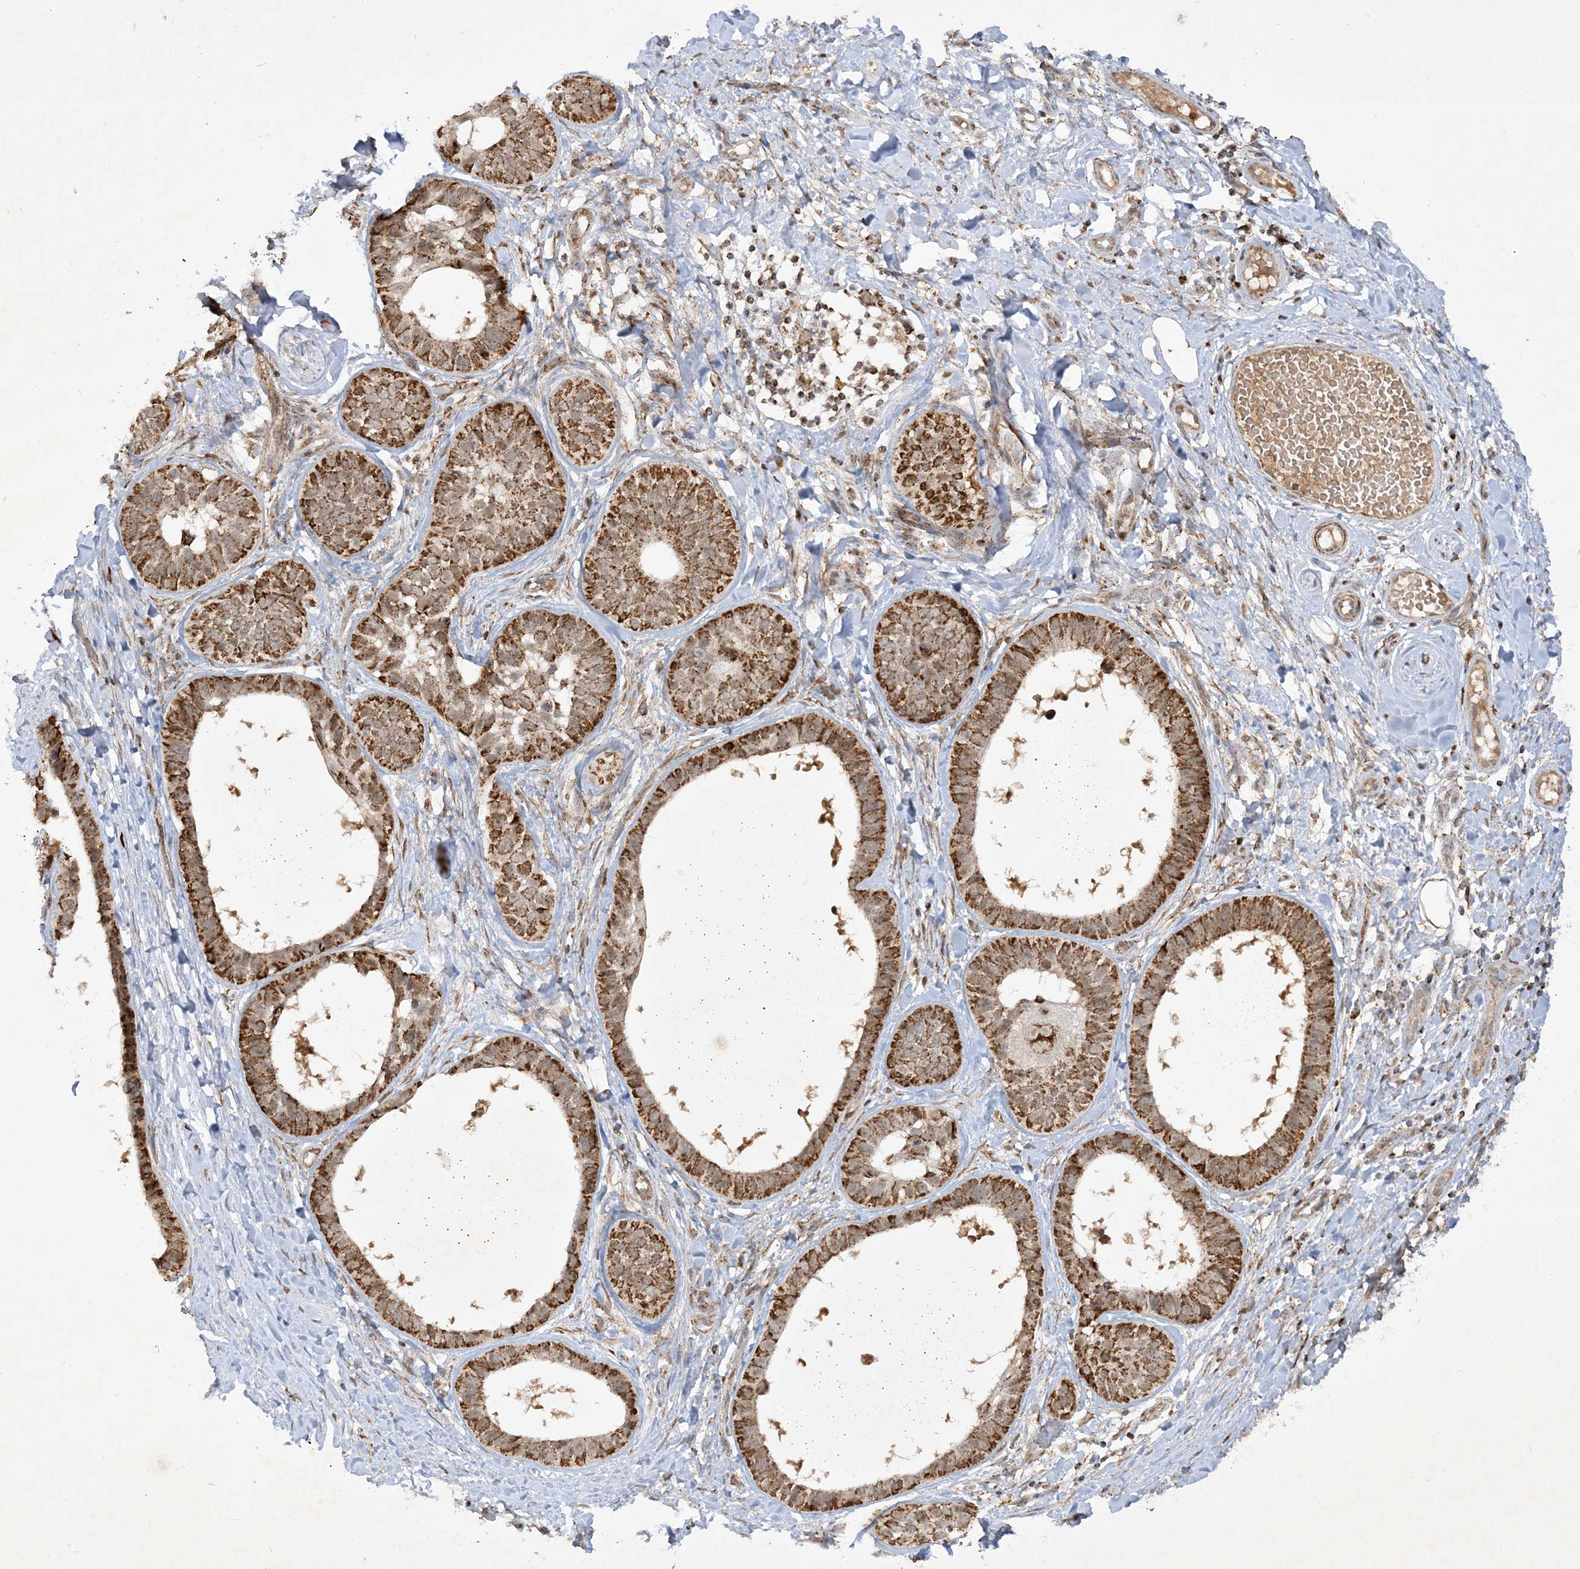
{"staining": {"intensity": "strong", "quantity": ">75%", "location": "cytoplasmic/membranous"}, "tissue": "skin cancer", "cell_type": "Tumor cells", "image_type": "cancer", "snomed": [{"axis": "morphology", "description": "Basal cell carcinoma"}, {"axis": "topography", "description": "Skin"}], "caption": "The immunohistochemical stain shows strong cytoplasmic/membranous positivity in tumor cells of basal cell carcinoma (skin) tissue. The protein of interest is shown in brown color, while the nuclei are stained blue.", "gene": "NDUFAF3", "patient": {"sex": "male", "age": 62}}